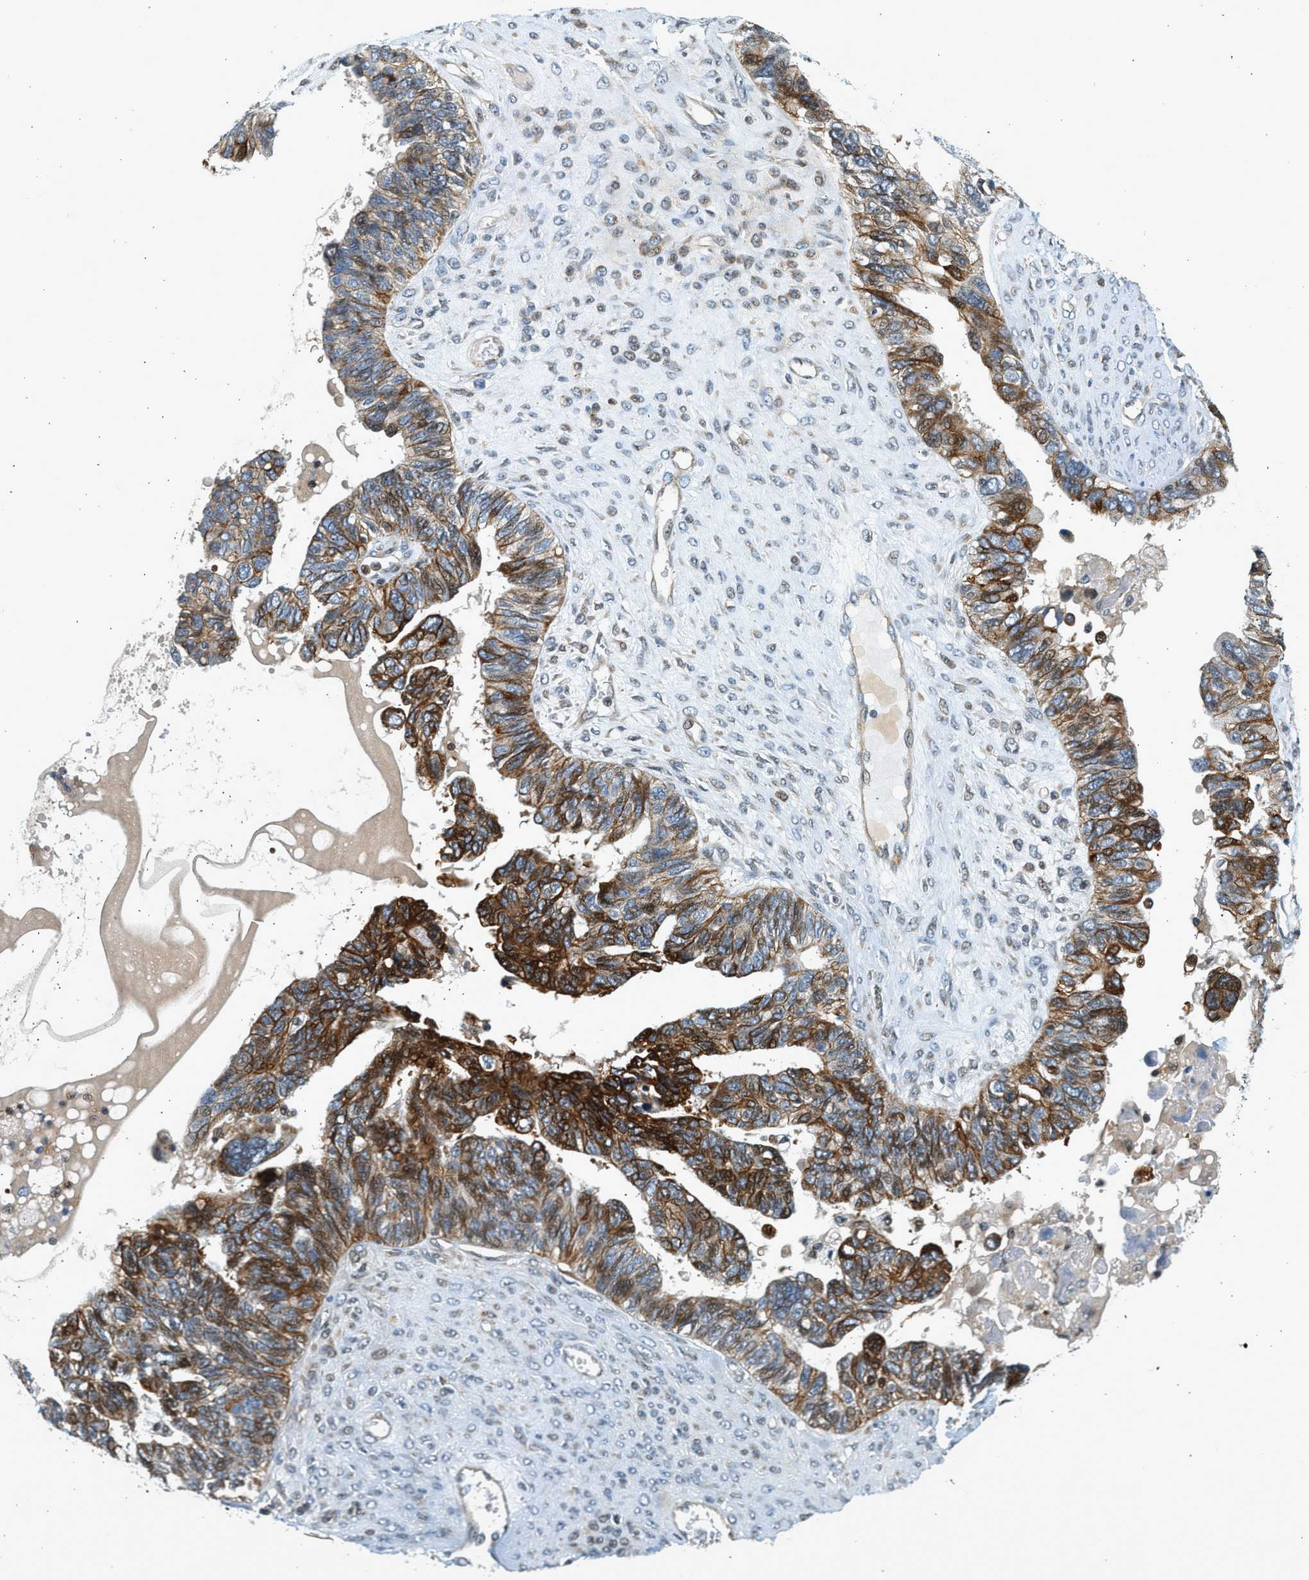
{"staining": {"intensity": "strong", "quantity": "25%-75%", "location": "cytoplasmic/membranous"}, "tissue": "ovarian cancer", "cell_type": "Tumor cells", "image_type": "cancer", "snomed": [{"axis": "morphology", "description": "Cystadenocarcinoma, serous, NOS"}, {"axis": "topography", "description": "Ovary"}], "caption": "IHC (DAB (3,3'-diaminobenzidine)) staining of ovarian cancer reveals strong cytoplasmic/membranous protein staining in approximately 25%-75% of tumor cells.", "gene": "NRSN2", "patient": {"sex": "female", "age": 79}}